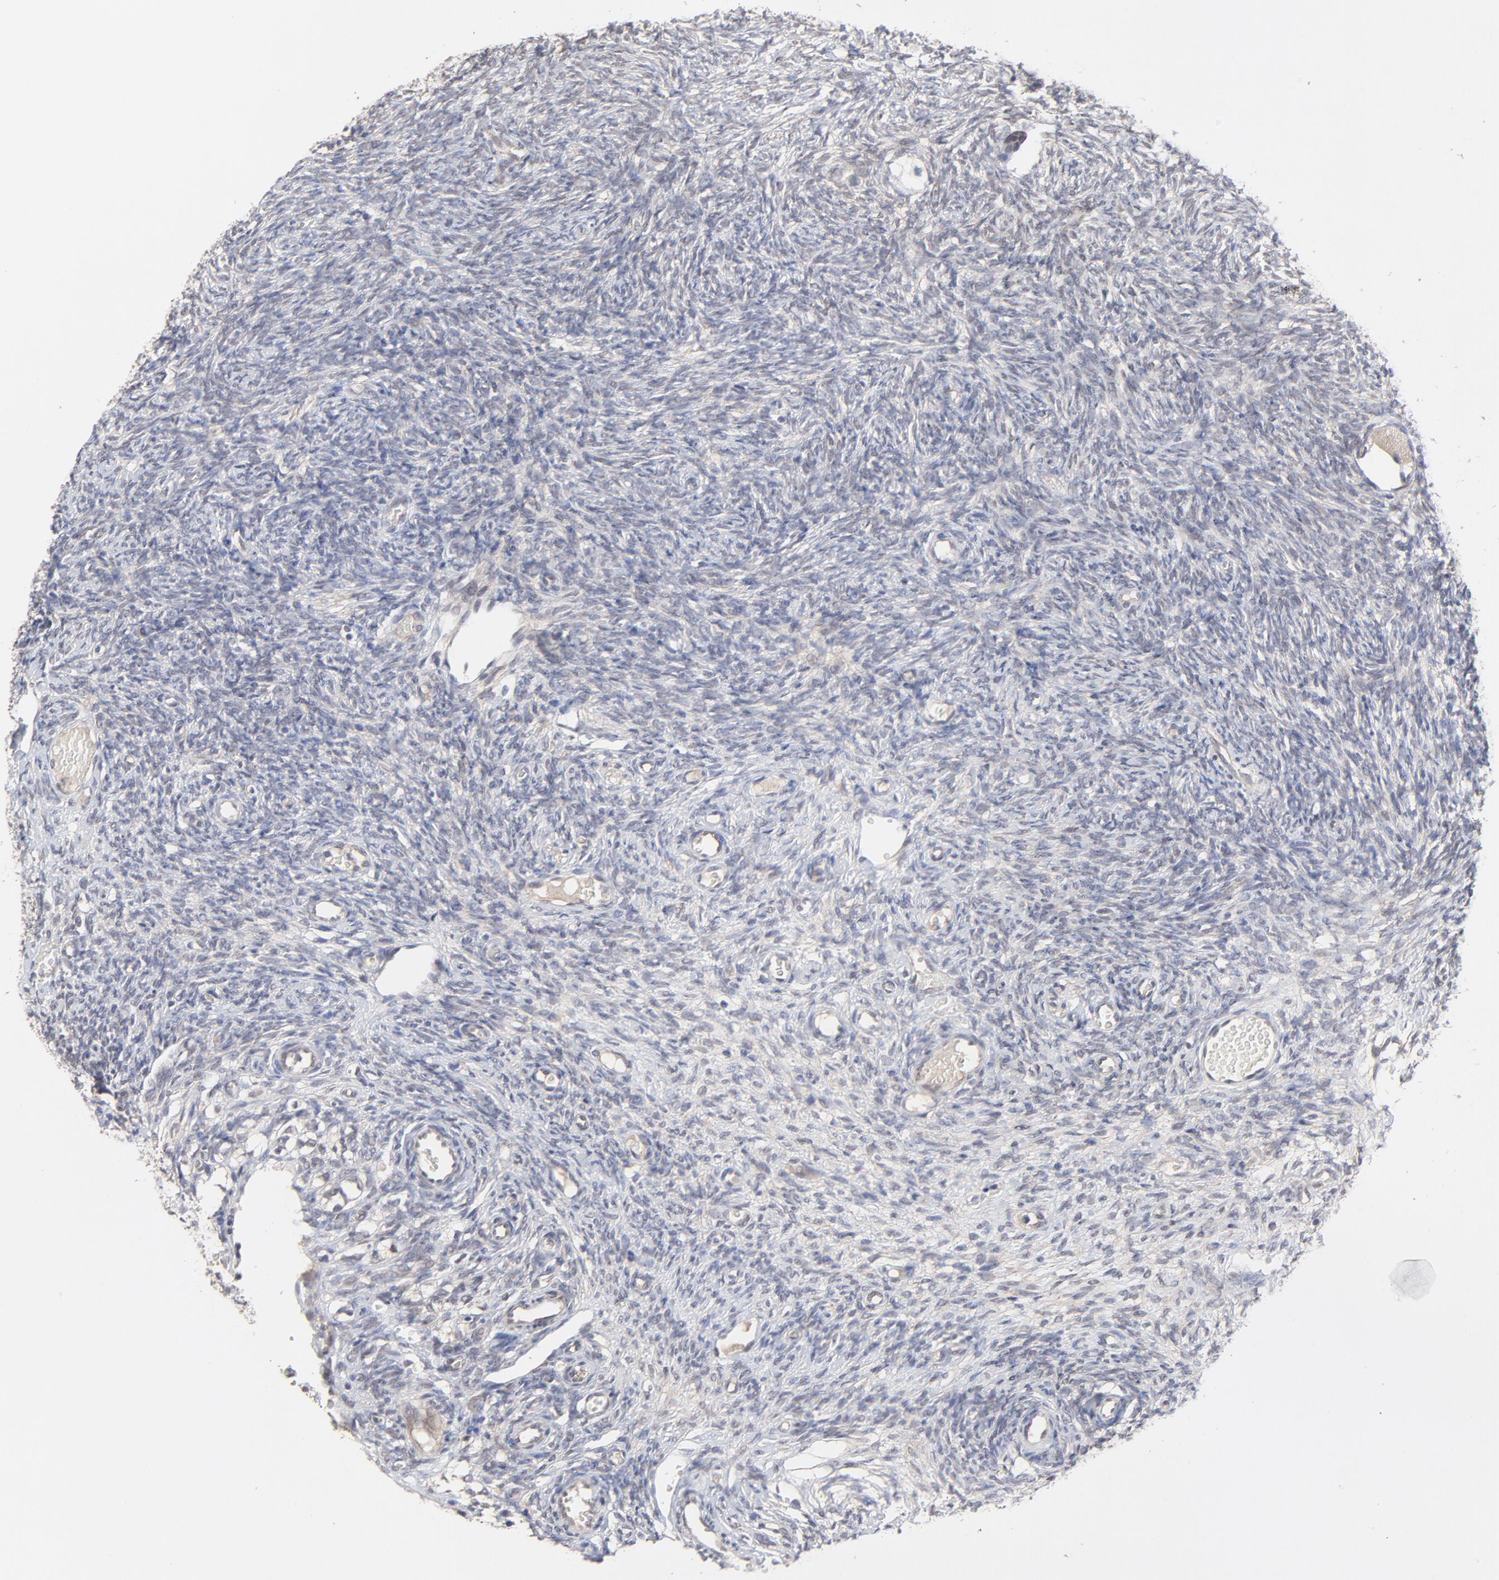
{"staining": {"intensity": "negative", "quantity": "none", "location": "none"}, "tissue": "ovary", "cell_type": "Ovarian stroma cells", "image_type": "normal", "snomed": [{"axis": "morphology", "description": "Normal tissue, NOS"}, {"axis": "topography", "description": "Ovary"}], "caption": "High power microscopy photomicrograph of an immunohistochemistry (IHC) photomicrograph of benign ovary, revealing no significant staining in ovarian stroma cells.", "gene": "FAM199X", "patient": {"sex": "female", "age": 35}}